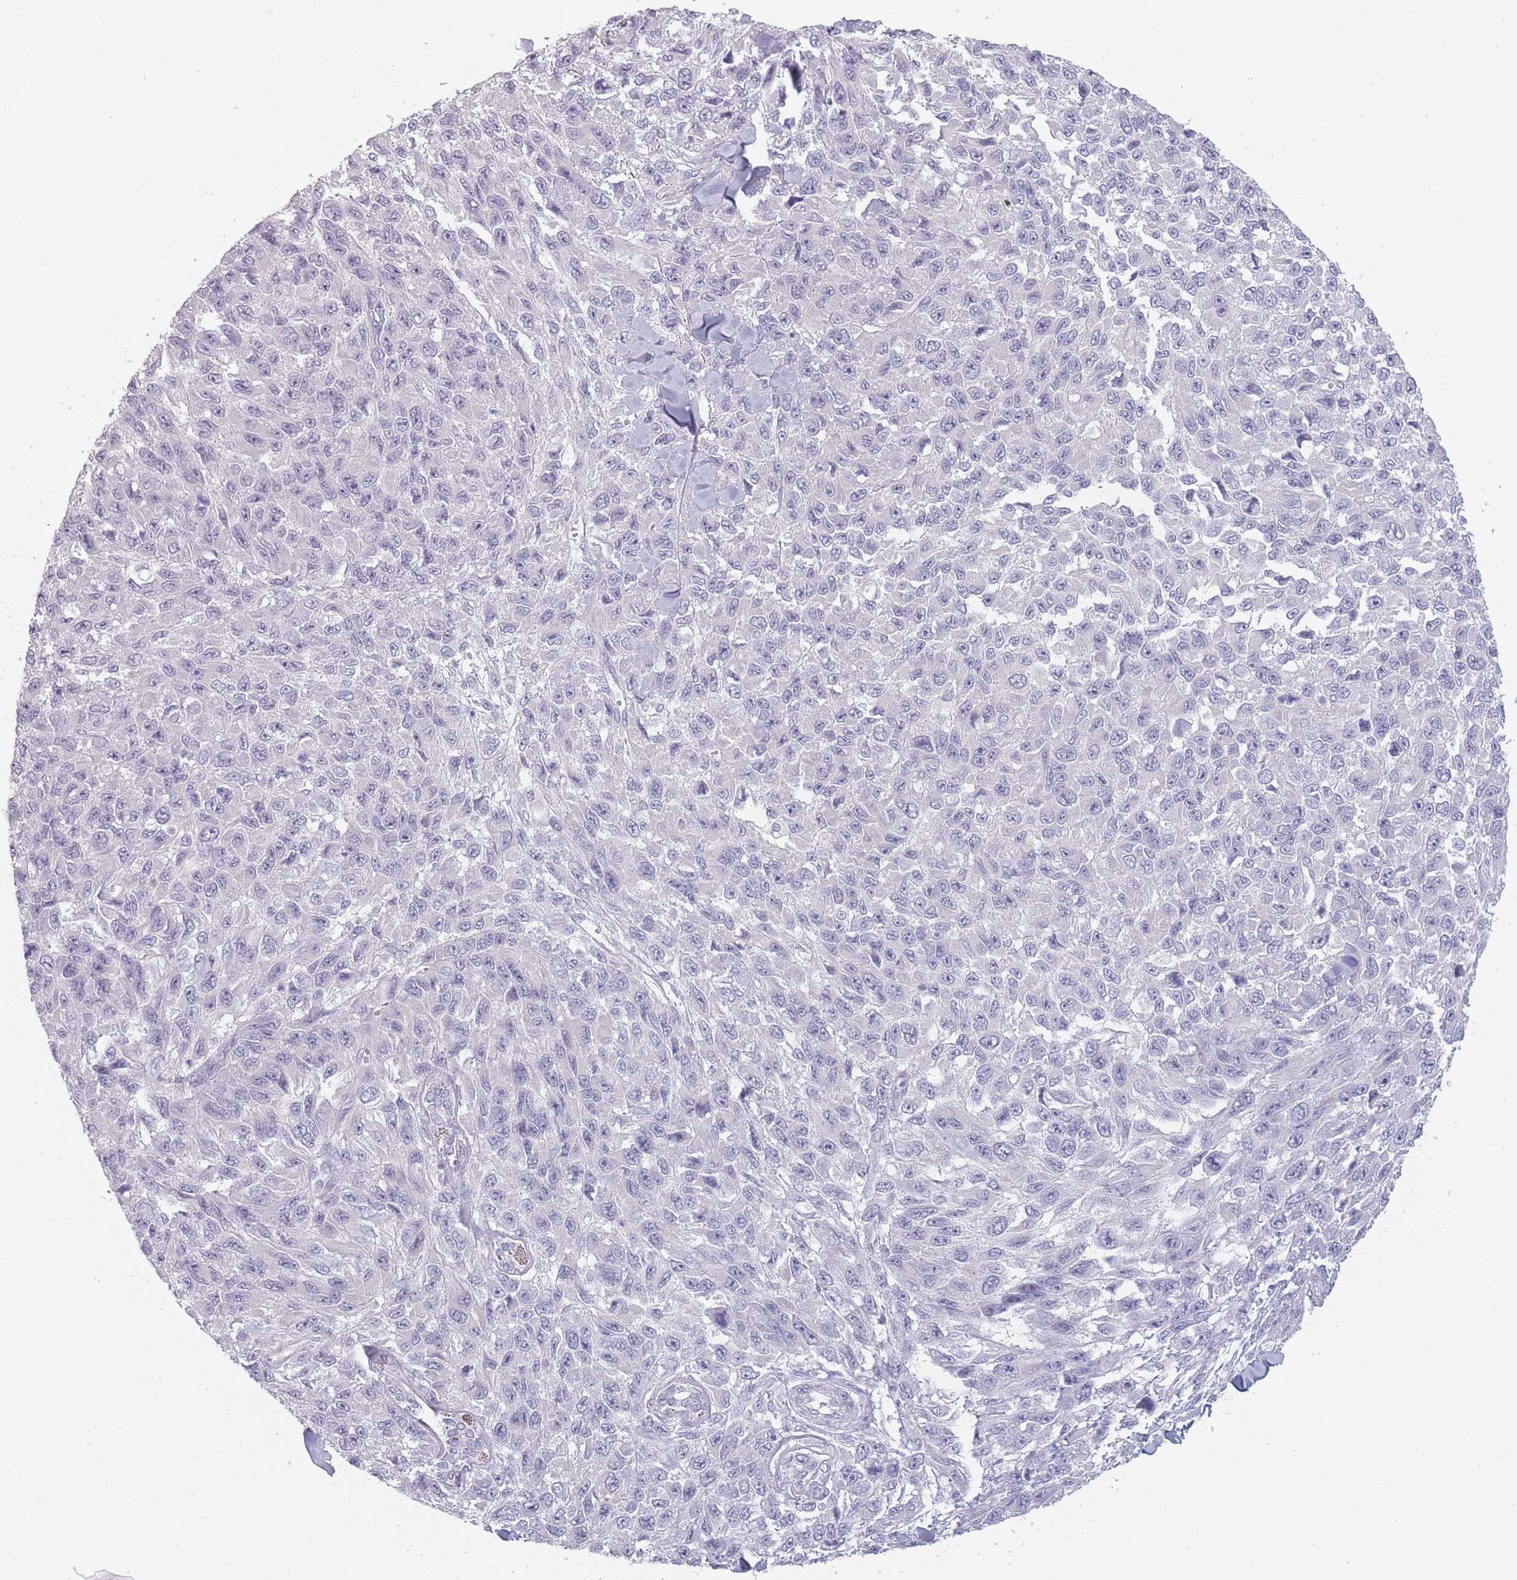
{"staining": {"intensity": "negative", "quantity": "none", "location": "none"}, "tissue": "melanoma", "cell_type": "Tumor cells", "image_type": "cancer", "snomed": [{"axis": "morphology", "description": "Malignant melanoma, NOS"}, {"axis": "topography", "description": "Skin"}], "caption": "The micrograph shows no staining of tumor cells in melanoma.", "gene": "RASL10B", "patient": {"sex": "female", "age": 96}}